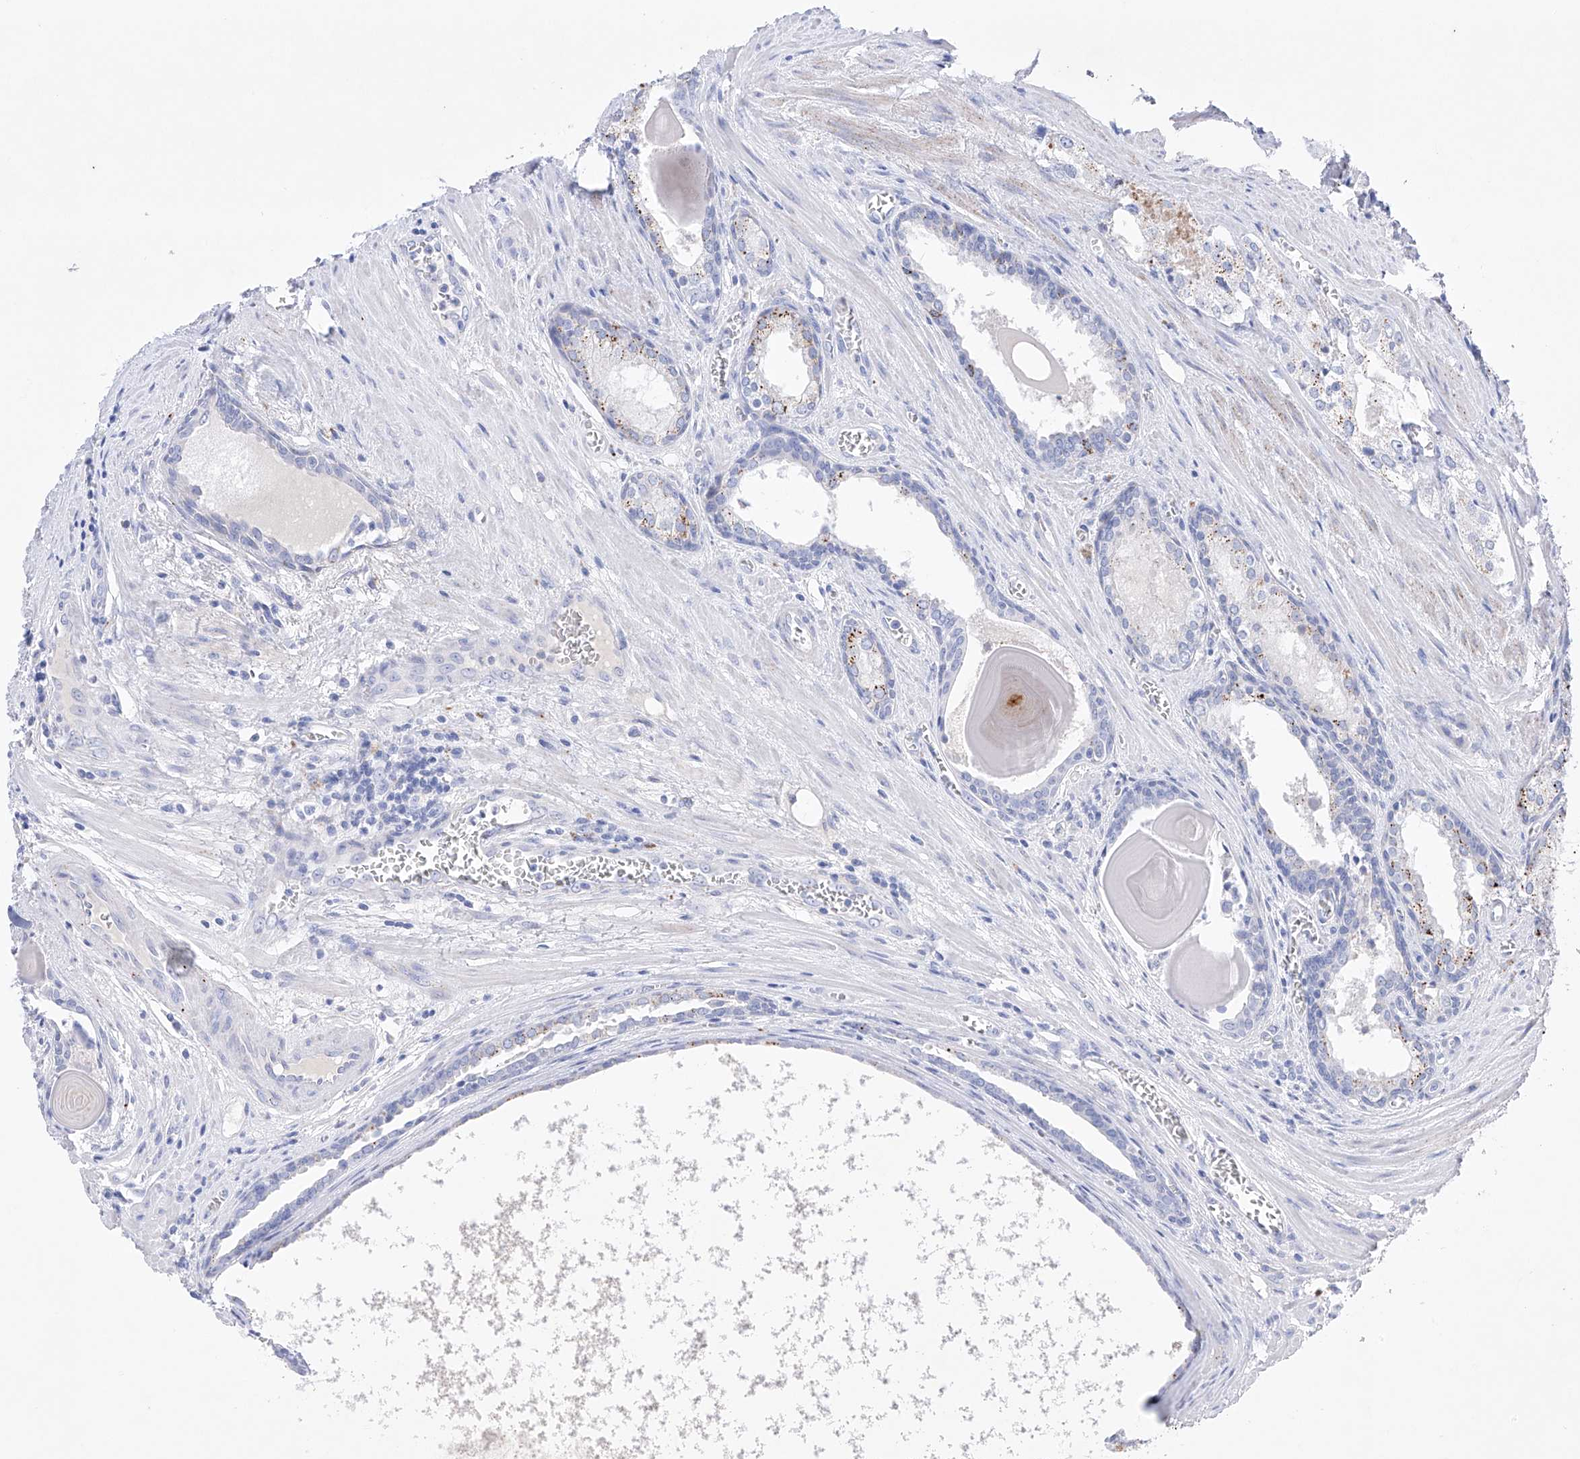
{"staining": {"intensity": "weak", "quantity": "<25%", "location": "cytoplasmic/membranous"}, "tissue": "prostate cancer", "cell_type": "Tumor cells", "image_type": "cancer", "snomed": [{"axis": "morphology", "description": "Adenocarcinoma, Low grade"}, {"axis": "topography", "description": "Prostate"}], "caption": "There is no significant staining in tumor cells of low-grade adenocarcinoma (prostate). (Immunohistochemistry (ihc), brightfield microscopy, high magnification).", "gene": "LURAP1", "patient": {"sex": "male", "age": 54}}